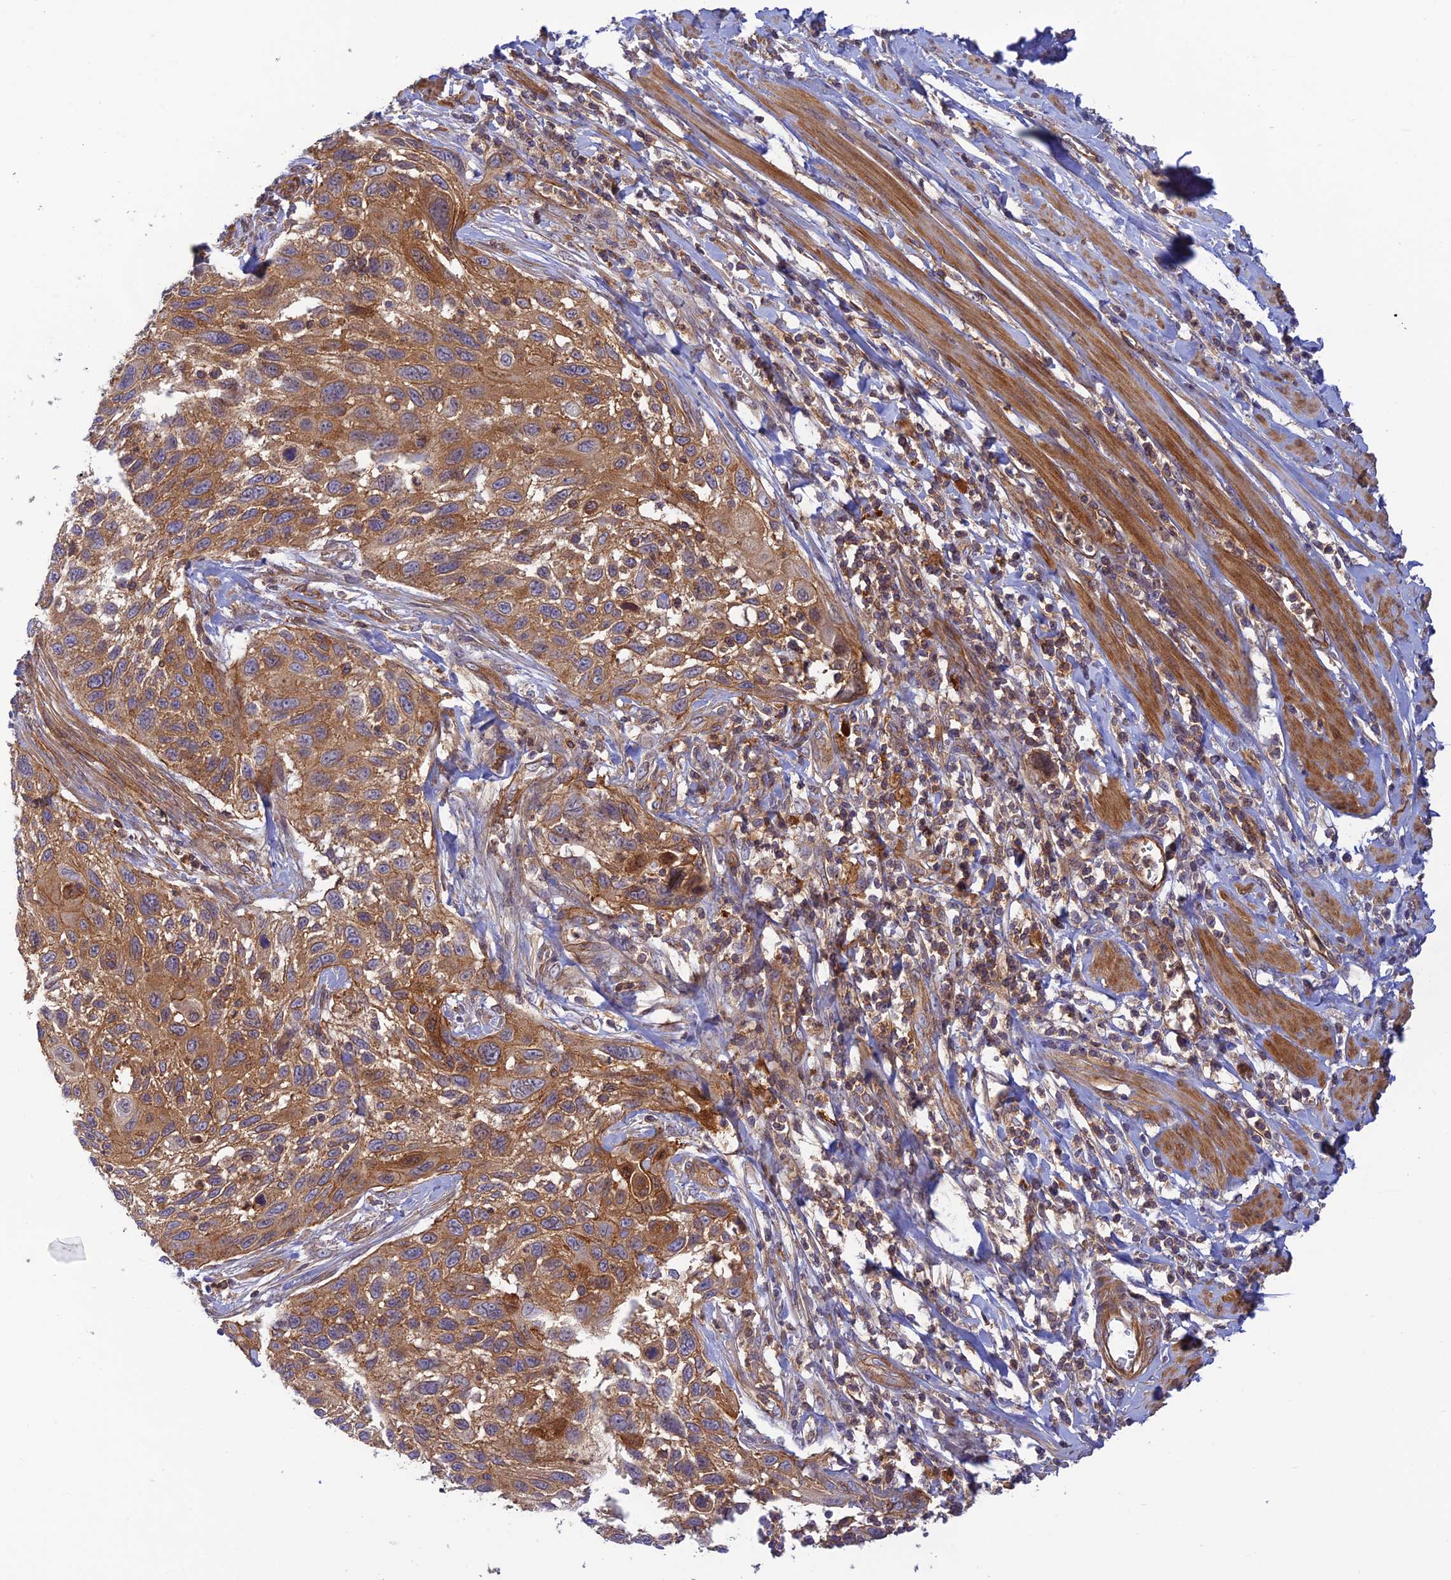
{"staining": {"intensity": "moderate", "quantity": ">75%", "location": "cytoplasmic/membranous"}, "tissue": "cervical cancer", "cell_type": "Tumor cells", "image_type": "cancer", "snomed": [{"axis": "morphology", "description": "Squamous cell carcinoma, NOS"}, {"axis": "topography", "description": "Cervix"}], "caption": "This is a photomicrograph of IHC staining of cervical squamous cell carcinoma, which shows moderate expression in the cytoplasmic/membranous of tumor cells.", "gene": "PPP1R12C", "patient": {"sex": "female", "age": 70}}